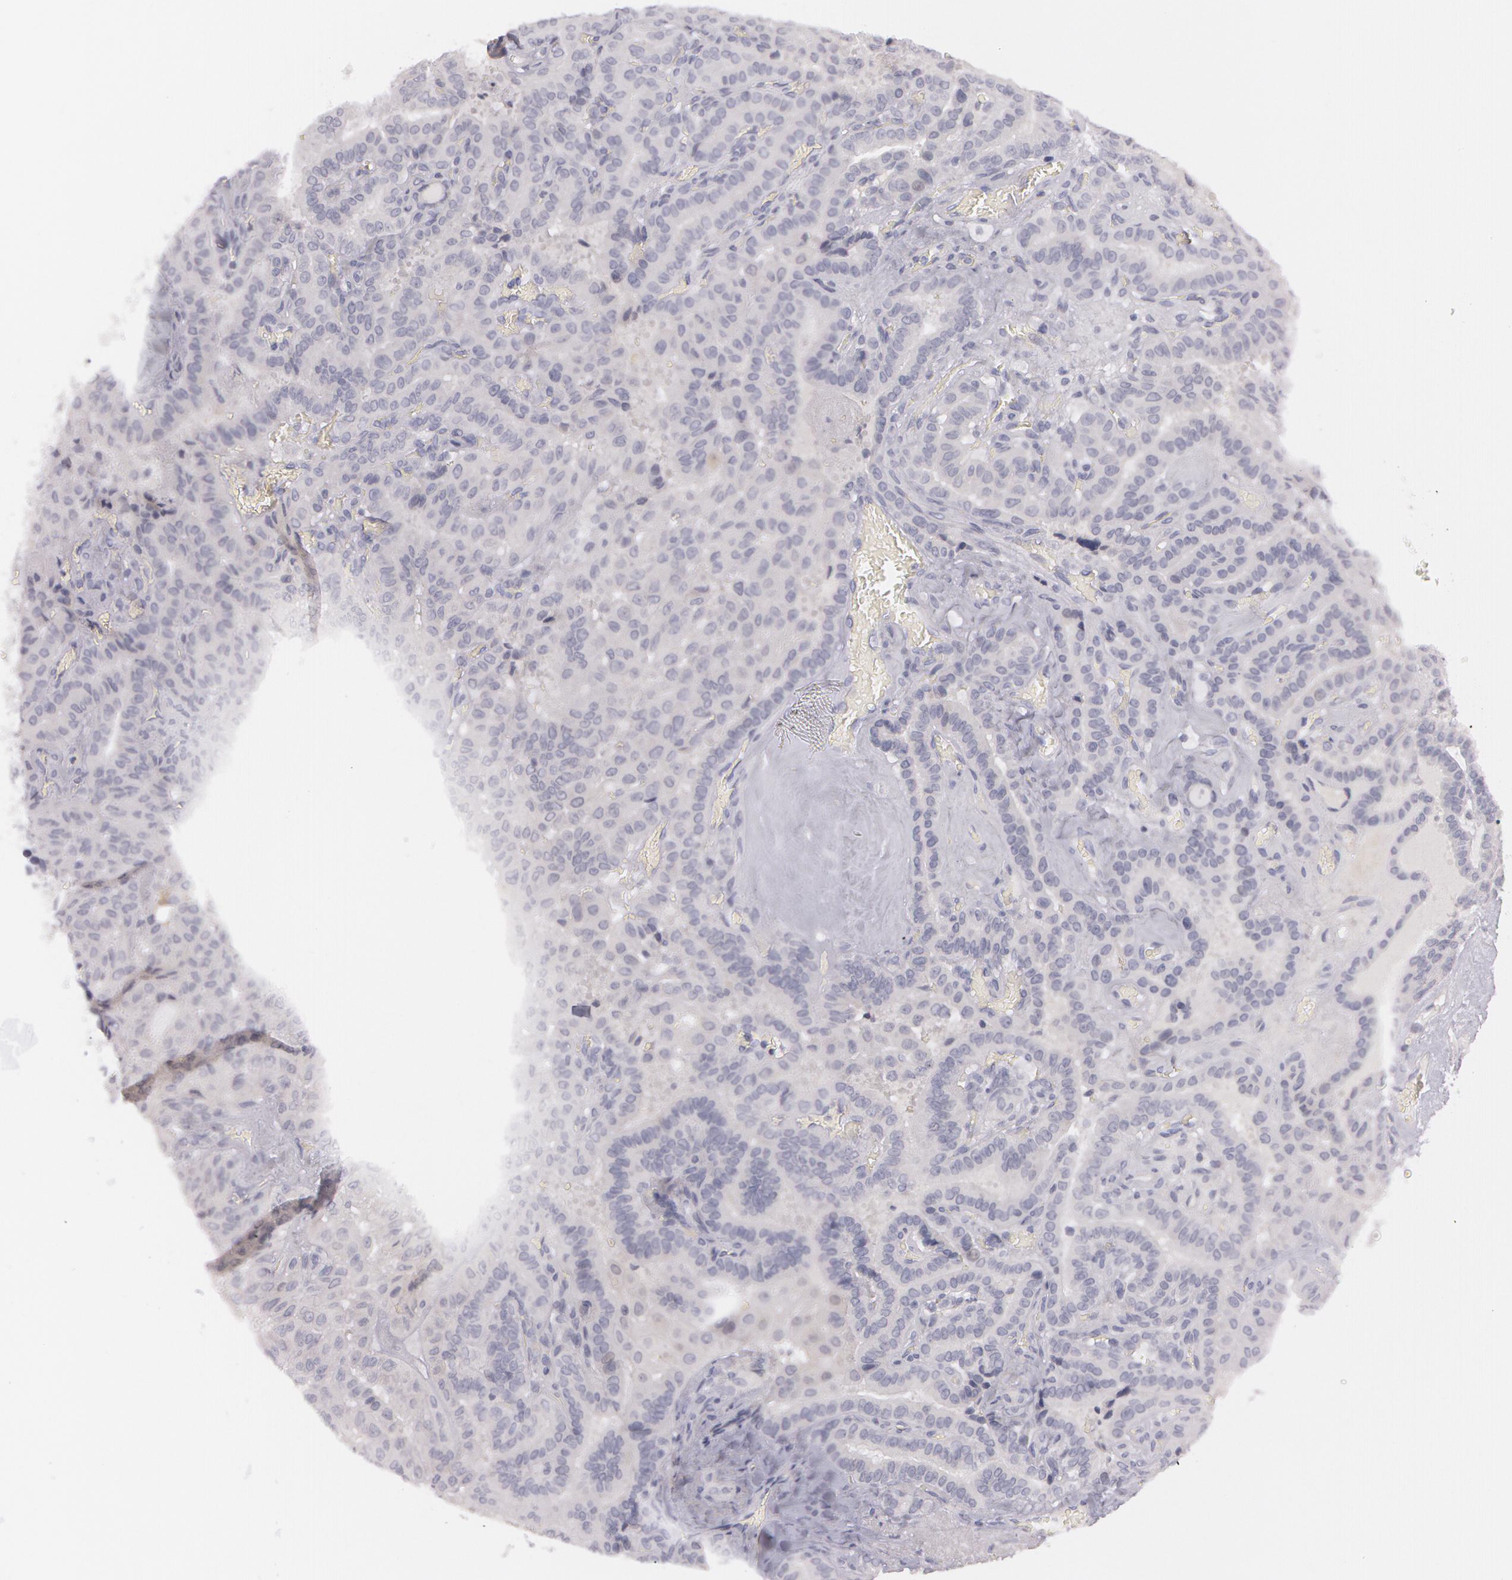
{"staining": {"intensity": "negative", "quantity": "none", "location": "none"}, "tissue": "thyroid cancer", "cell_type": "Tumor cells", "image_type": "cancer", "snomed": [{"axis": "morphology", "description": "Papillary adenocarcinoma, NOS"}, {"axis": "topography", "description": "Thyroid gland"}], "caption": "Tumor cells are negative for protein expression in human papillary adenocarcinoma (thyroid).", "gene": "IL1RN", "patient": {"sex": "male", "age": 87}}